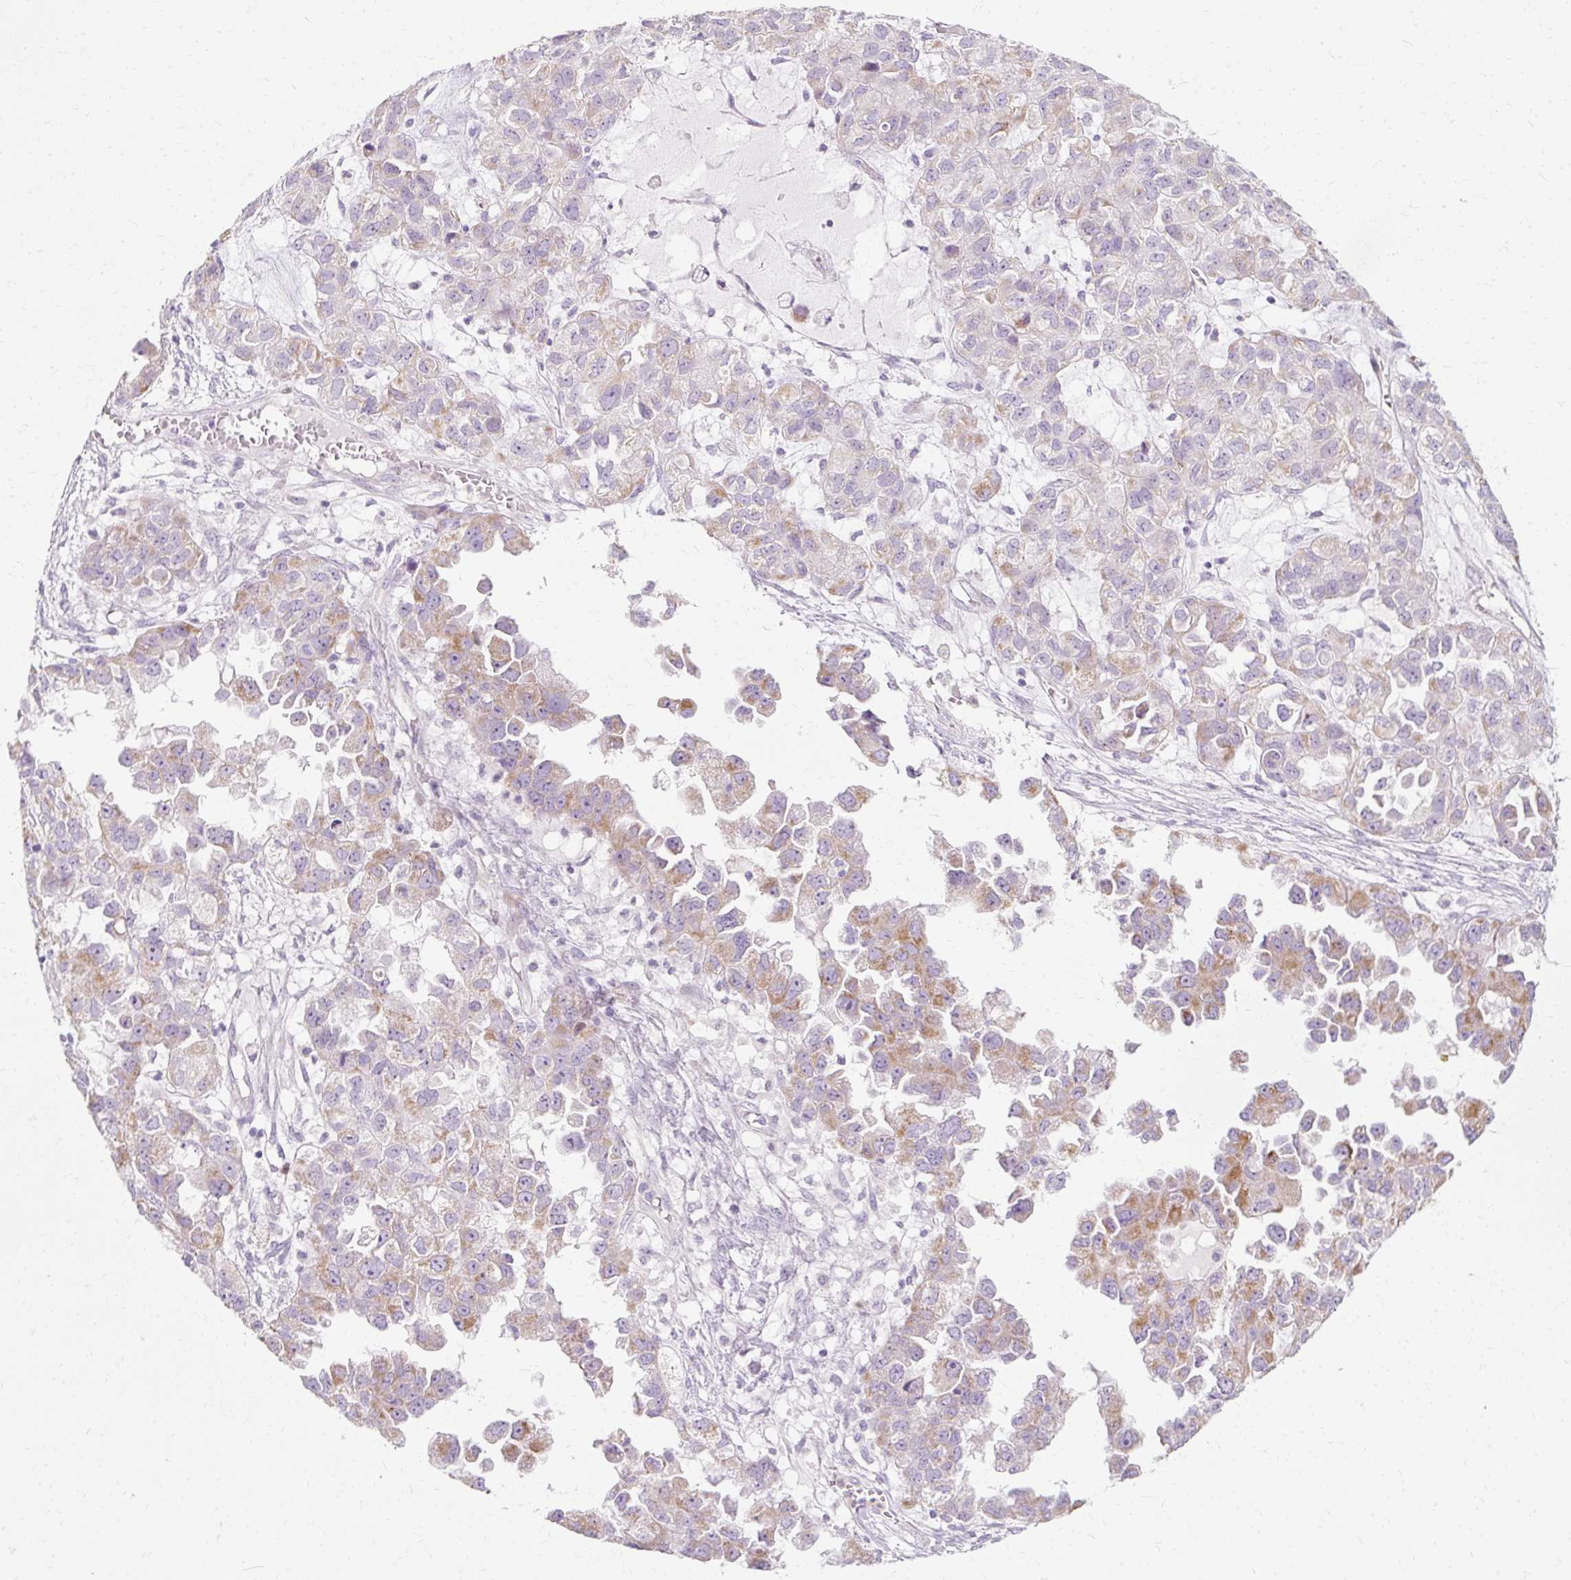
{"staining": {"intensity": "moderate", "quantity": "25%-75%", "location": "cytoplasmic/membranous"}, "tissue": "ovarian cancer", "cell_type": "Tumor cells", "image_type": "cancer", "snomed": [{"axis": "morphology", "description": "Cystadenocarcinoma, serous, NOS"}, {"axis": "topography", "description": "Ovary"}], "caption": "A brown stain highlights moderate cytoplasmic/membranous expression of a protein in human ovarian cancer (serous cystadenocarcinoma) tumor cells.", "gene": "HSD11B1", "patient": {"sex": "female", "age": 84}}